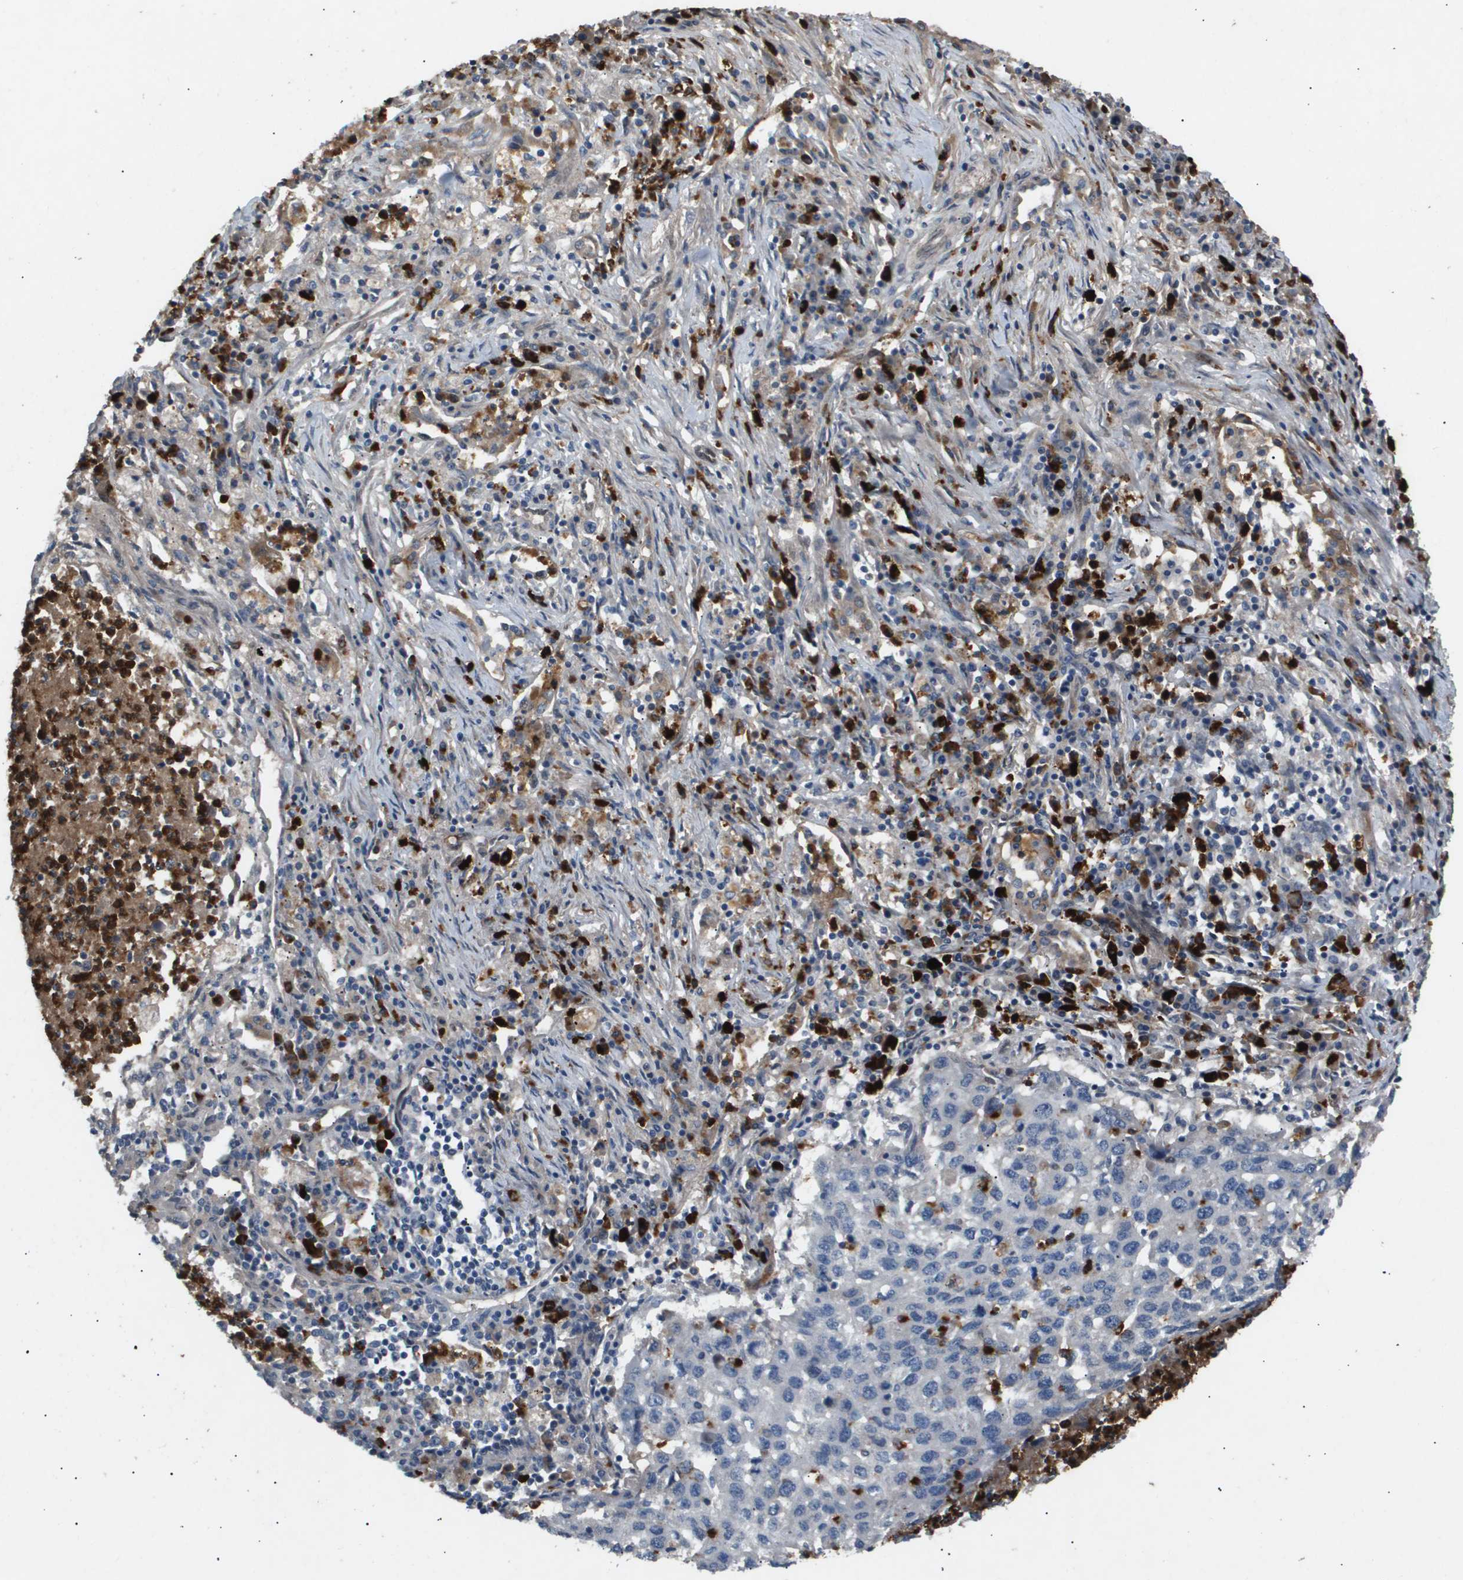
{"staining": {"intensity": "negative", "quantity": "none", "location": "none"}, "tissue": "lung cancer", "cell_type": "Tumor cells", "image_type": "cancer", "snomed": [{"axis": "morphology", "description": "Squamous cell carcinoma, NOS"}, {"axis": "topography", "description": "Lung"}], "caption": "The photomicrograph exhibits no significant positivity in tumor cells of lung cancer. (Brightfield microscopy of DAB IHC at high magnification).", "gene": "ERG", "patient": {"sex": "female", "age": 63}}